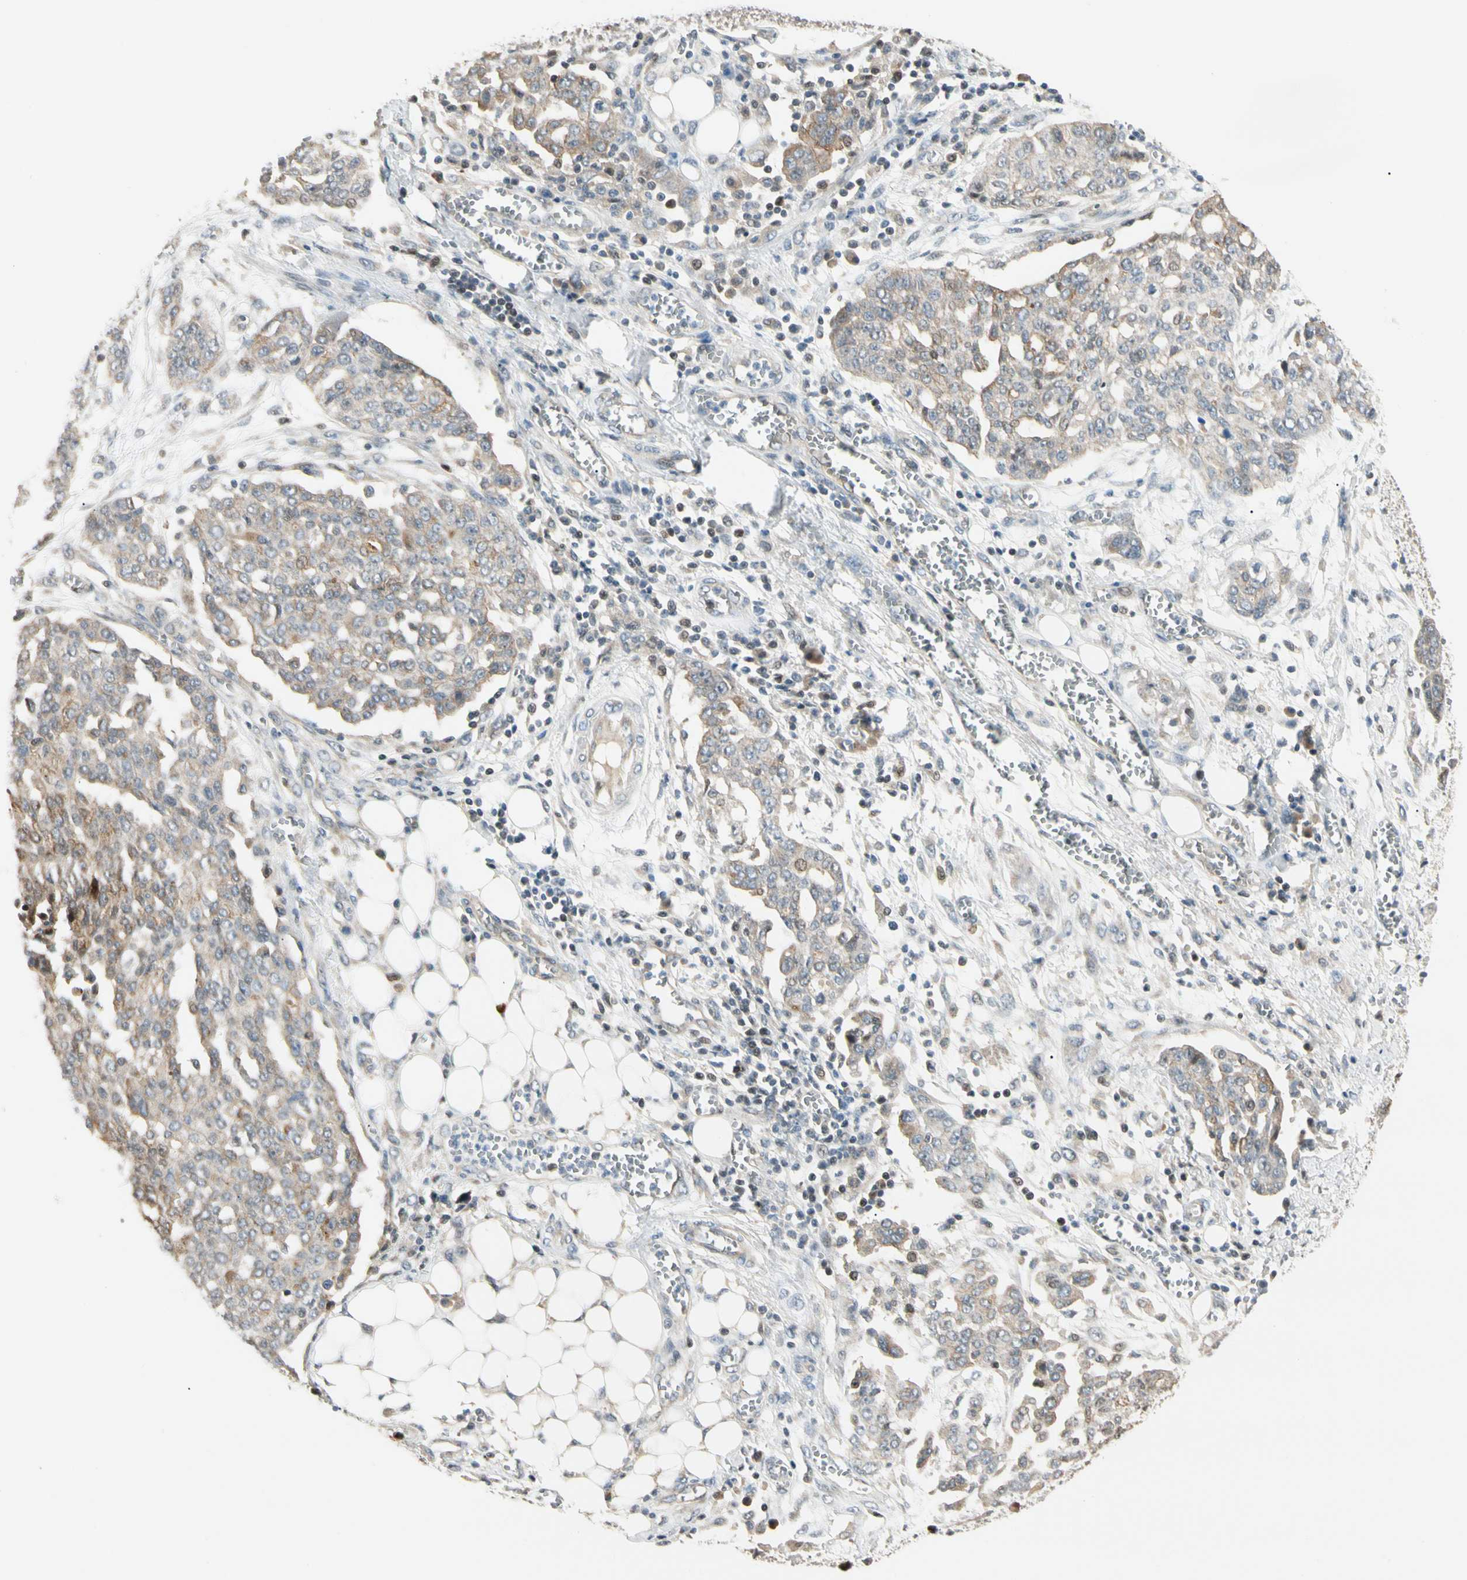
{"staining": {"intensity": "moderate", "quantity": "25%-75%", "location": "cytoplasmic/membranous"}, "tissue": "ovarian cancer", "cell_type": "Tumor cells", "image_type": "cancer", "snomed": [{"axis": "morphology", "description": "Cystadenocarcinoma, serous, NOS"}, {"axis": "topography", "description": "Soft tissue"}, {"axis": "topography", "description": "Ovary"}], "caption": "Brown immunohistochemical staining in human serous cystadenocarcinoma (ovarian) displays moderate cytoplasmic/membranous positivity in about 25%-75% of tumor cells.", "gene": "P3H2", "patient": {"sex": "female", "age": 57}}